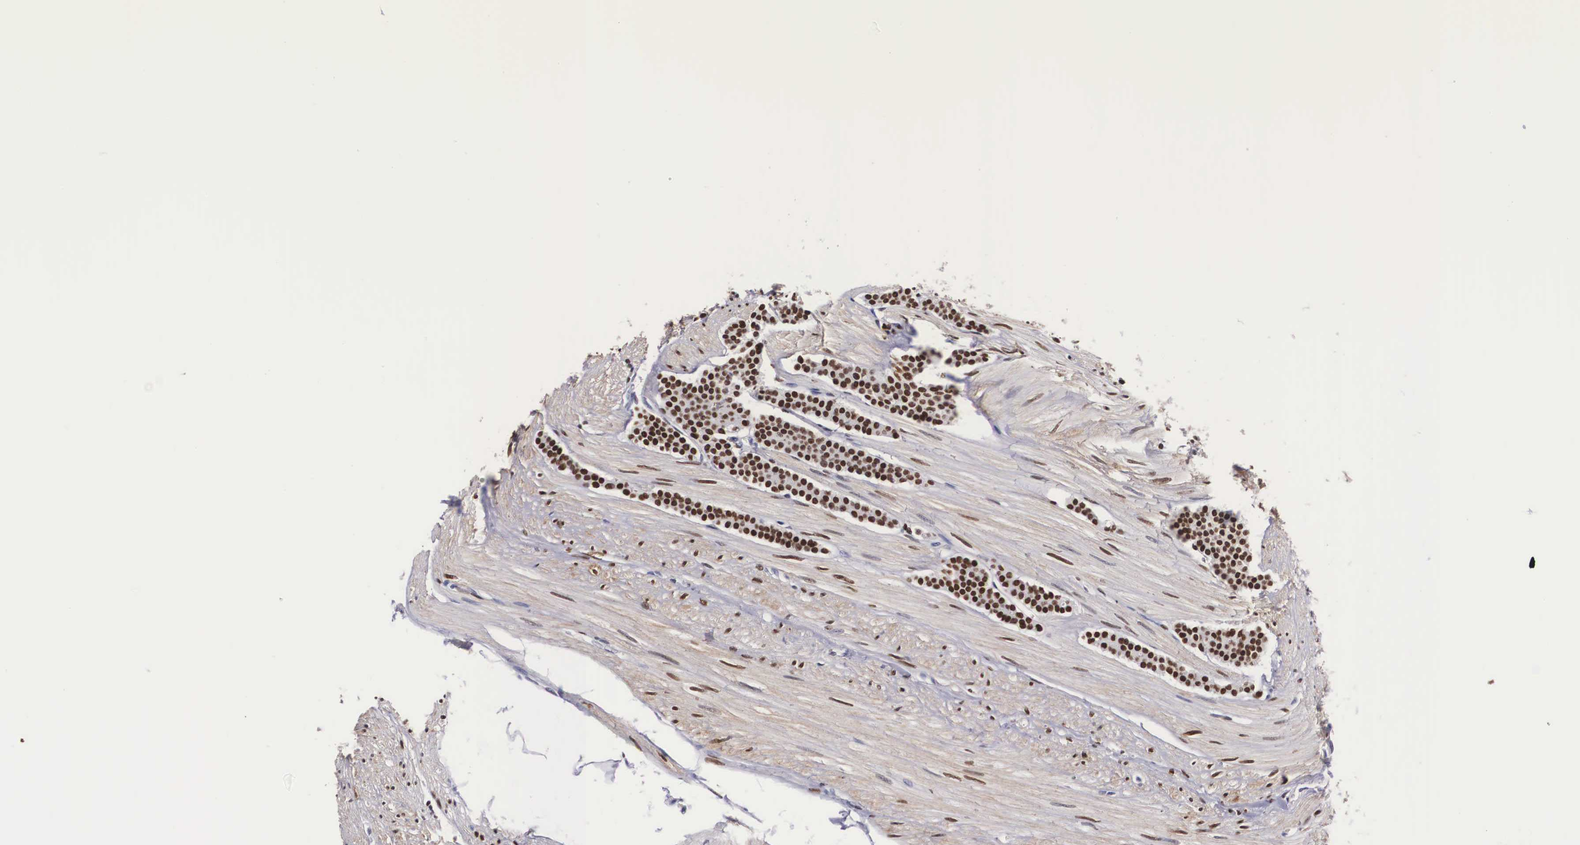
{"staining": {"intensity": "strong", "quantity": ">75%", "location": "nuclear"}, "tissue": "carcinoid", "cell_type": "Tumor cells", "image_type": "cancer", "snomed": [{"axis": "morphology", "description": "Carcinoid, malignant, NOS"}, {"axis": "topography", "description": "Small intestine"}], "caption": "Protein expression analysis of carcinoid shows strong nuclear staining in about >75% of tumor cells. The staining was performed using DAB (3,3'-diaminobenzidine) to visualize the protein expression in brown, while the nuclei were stained in blue with hematoxylin (Magnification: 20x).", "gene": "KHDRBS3", "patient": {"sex": "male", "age": 60}}